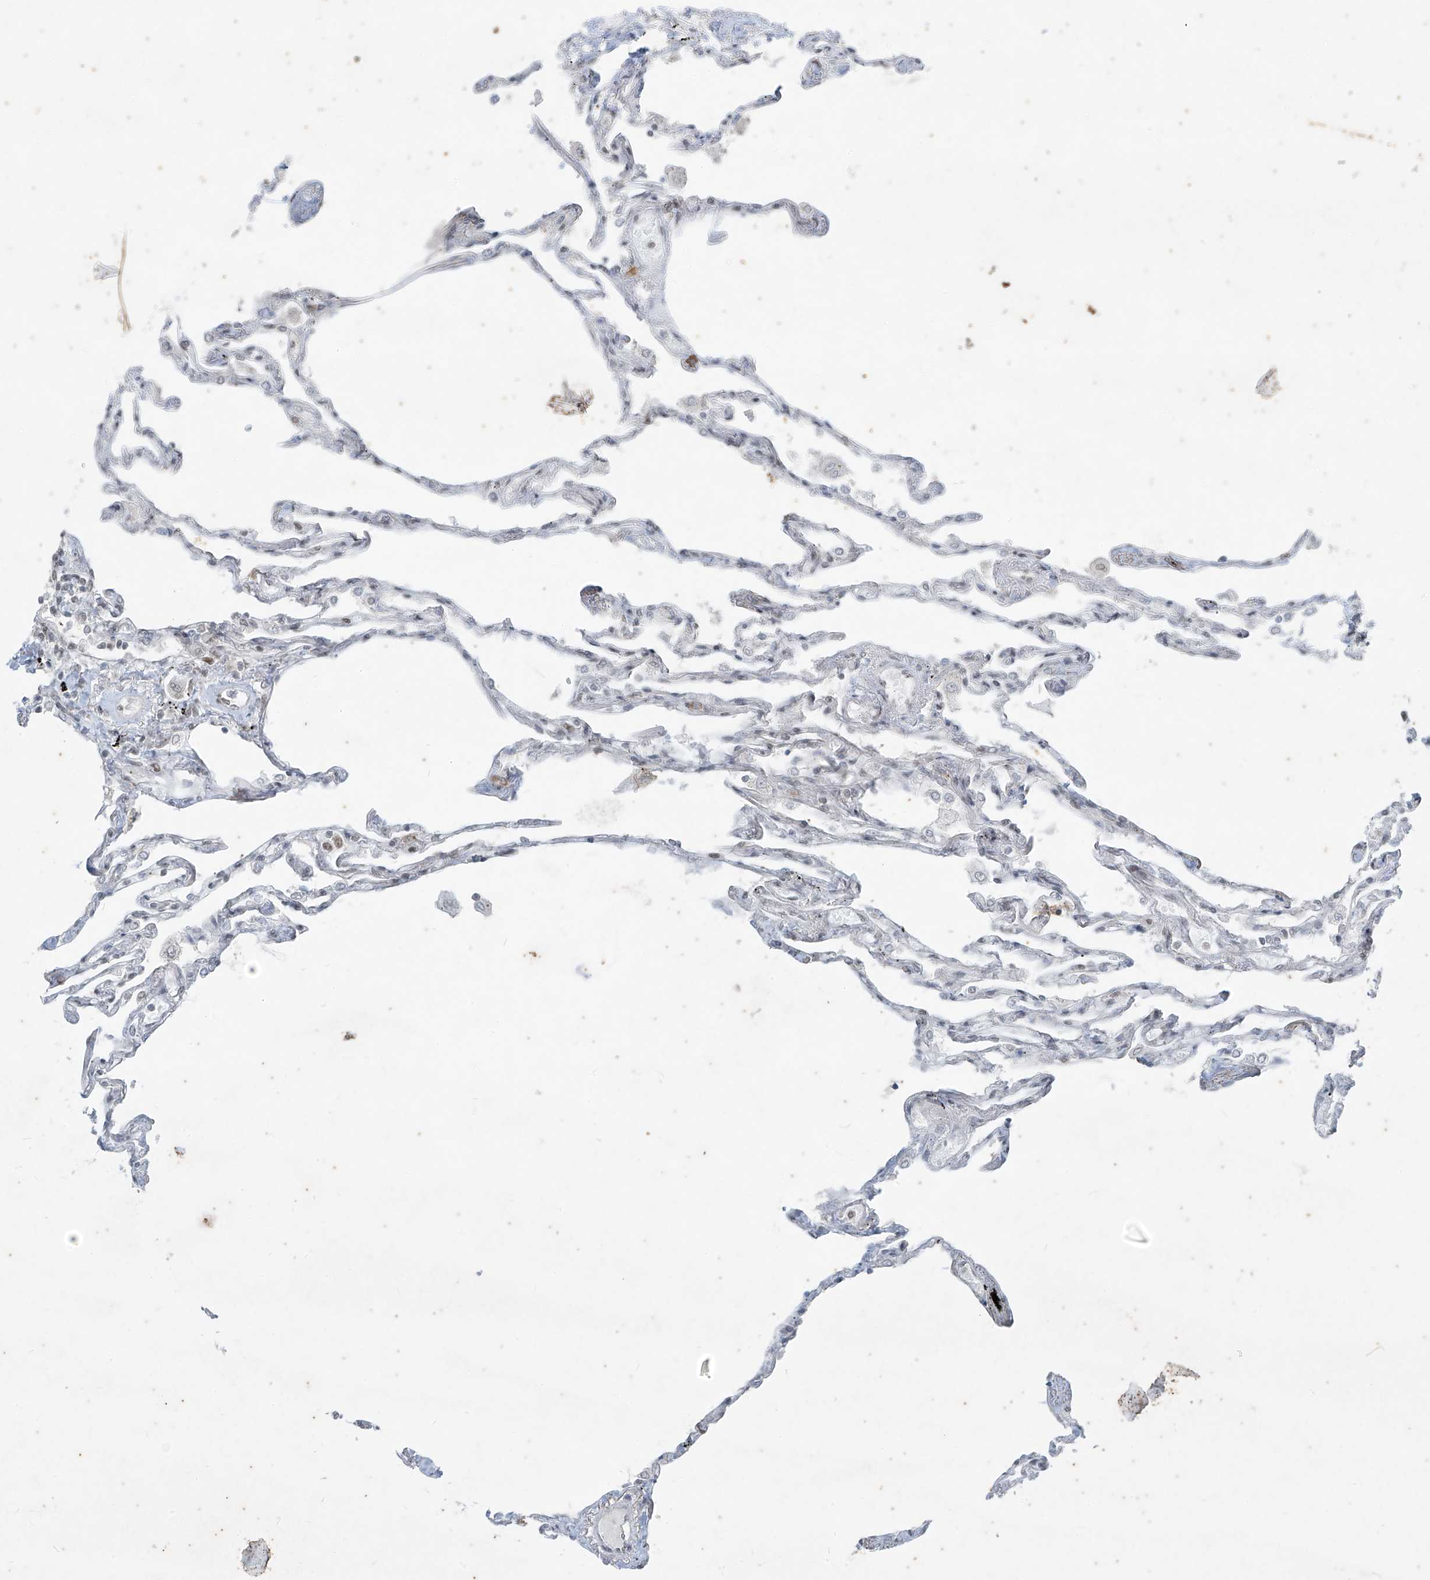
{"staining": {"intensity": "weak", "quantity": "25%-75%", "location": "nuclear"}, "tissue": "lung", "cell_type": "Alveolar cells", "image_type": "normal", "snomed": [{"axis": "morphology", "description": "Normal tissue, NOS"}, {"axis": "topography", "description": "Lung"}], "caption": "Immunohistochemistry image of benign lung: lung stained using IHC exhibits low levels of weak protein expression localized specifically in the nuclear of alveolar cells, appearing as a nuclear brown color.", "gene": "ZNF354B", "patient": {"sex": "female", "age": 67}}